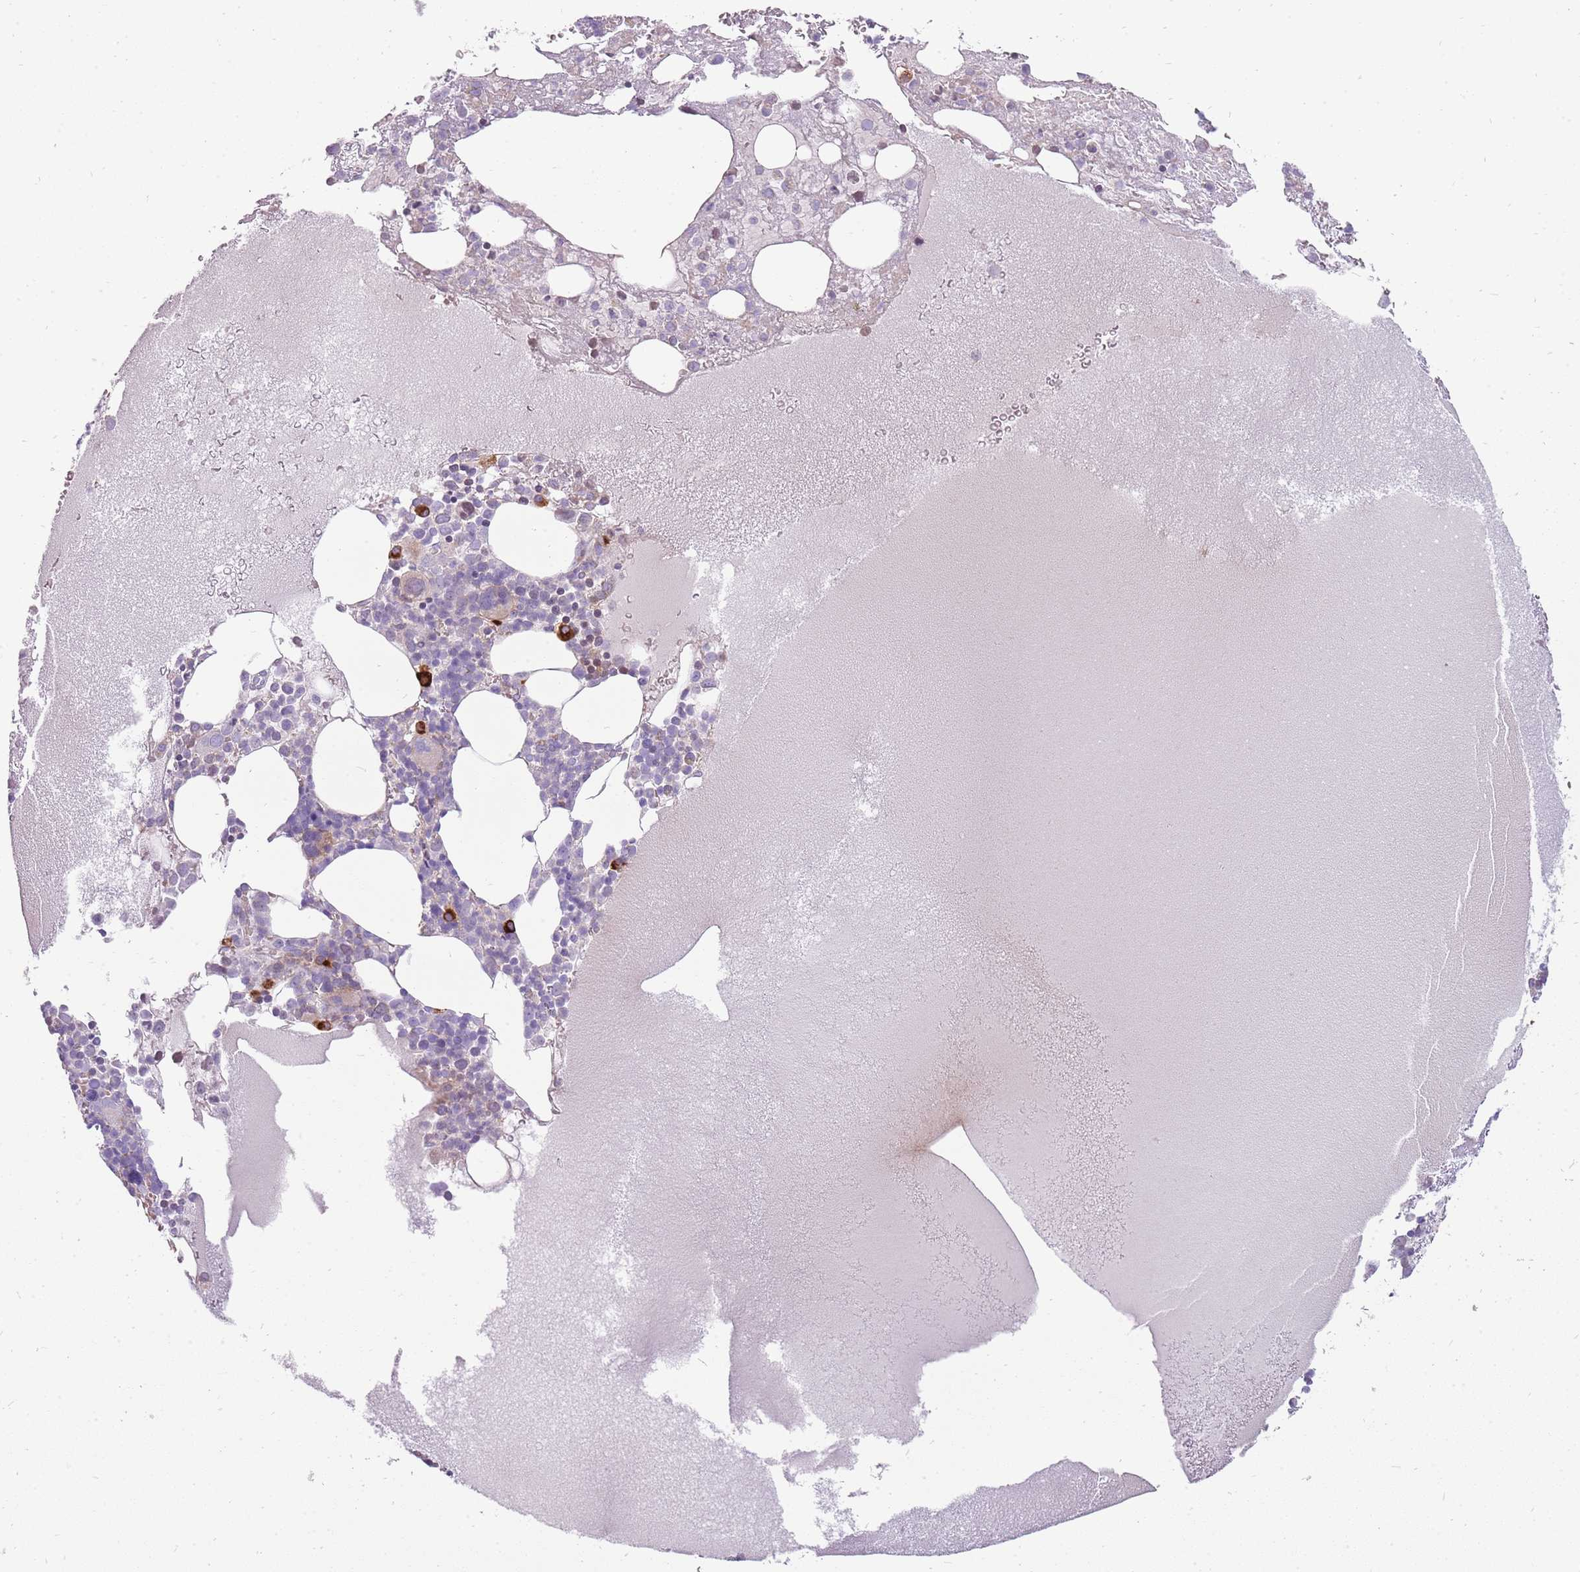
{"staining": {"intensity": "strong", "quantity": "<25%", "location": "cytoplasmic/membranous"}, "tissue": "bone marrow", "cell_type": "Hematopoietic cells", "image_type": "normal", "snomed": [{"axis": "morphology", "description": "Normal tissue, NOS"}, {"axis": "topography", "description": "Bone marrow"}], "caption": "A histopathology image showing strong cytoplasmic/membranous positivity in approximately <25% of hematopoietic cells in unremarkable bone marrow, as visualized by brown immunohistochemical staining.", "gene": "MCUB", "patient": {"sex": "male", "age": 61}}